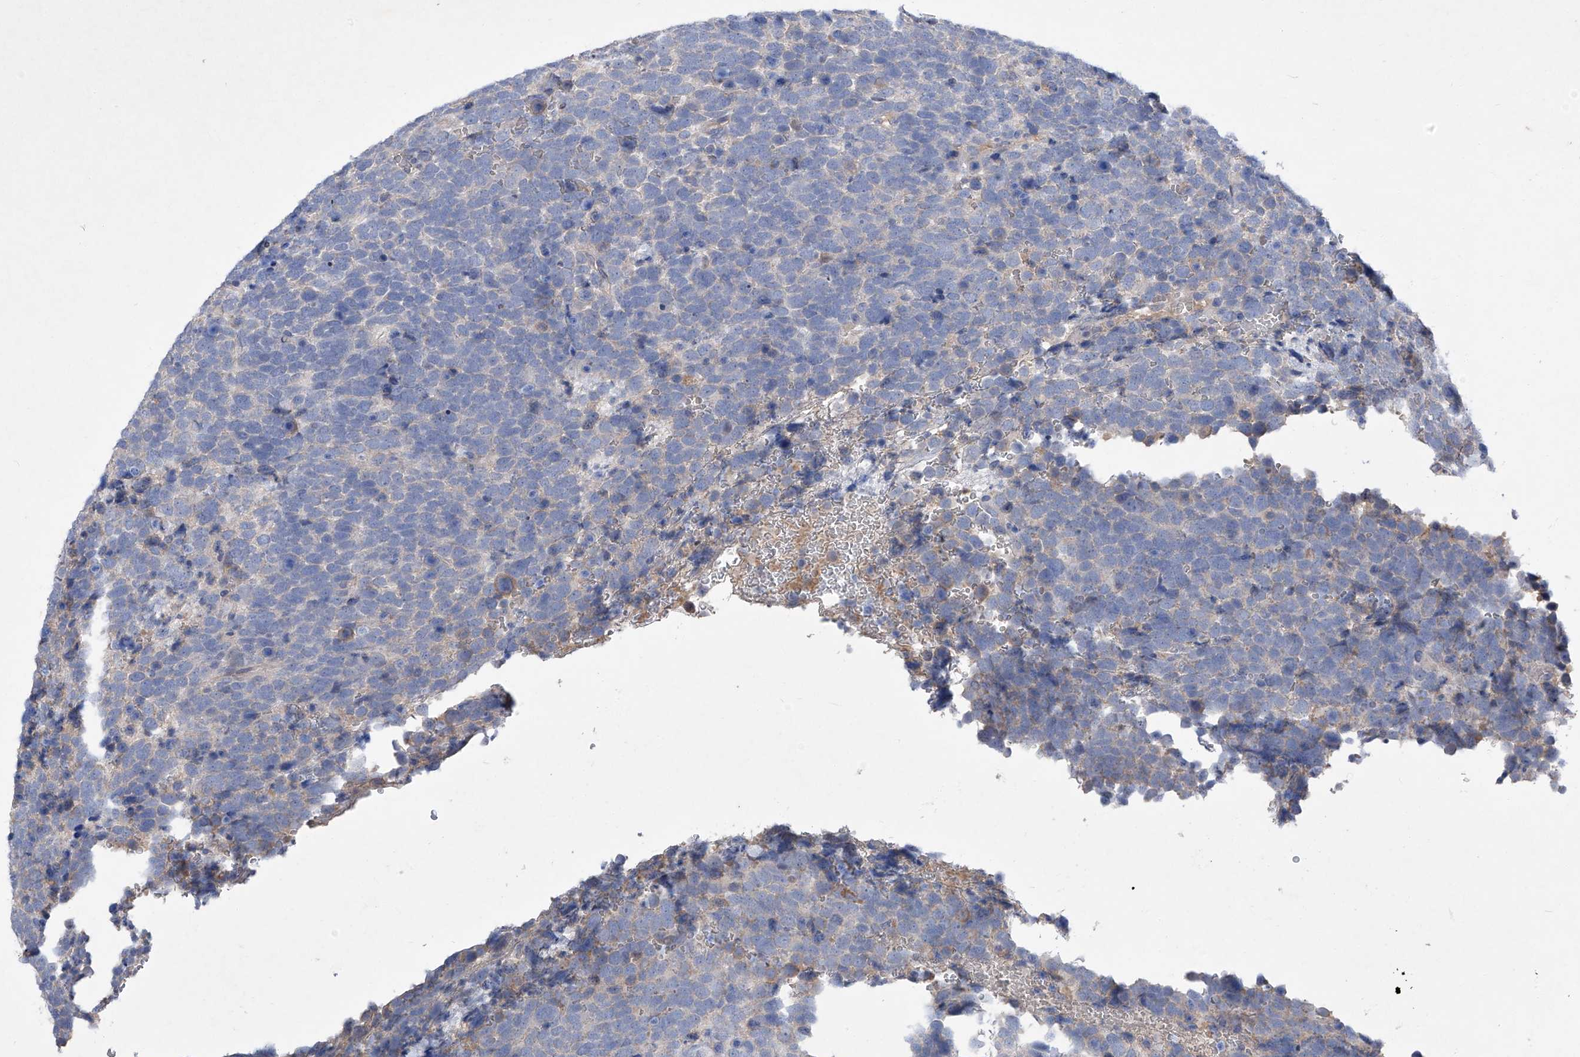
{"staining": {"intensity": "weak", "quantity": "<25%", "location": "cytoplasmic/membranous"}, "tissue": "urothelial cancer", "cell_type": "Tumor cells", "image_type": "cancer", "snomed": [{"axis": "morphology", "description": "Urothelial carcinoma, High grade"}, {"axis": "topography", "description": "Urinary bladder"}], "caption": "Immunohistochemistry (IHC) photomicrograph of neoplastic tissue: human urothelial cancer stained with DAB displays no significant protein expression in tumor cells. (DAB (3,3'-diaminobenzidine) immunohistochemistry, high magnification).", "gene": "SBK2", "patient": {"sex": "female", "age": 82}}